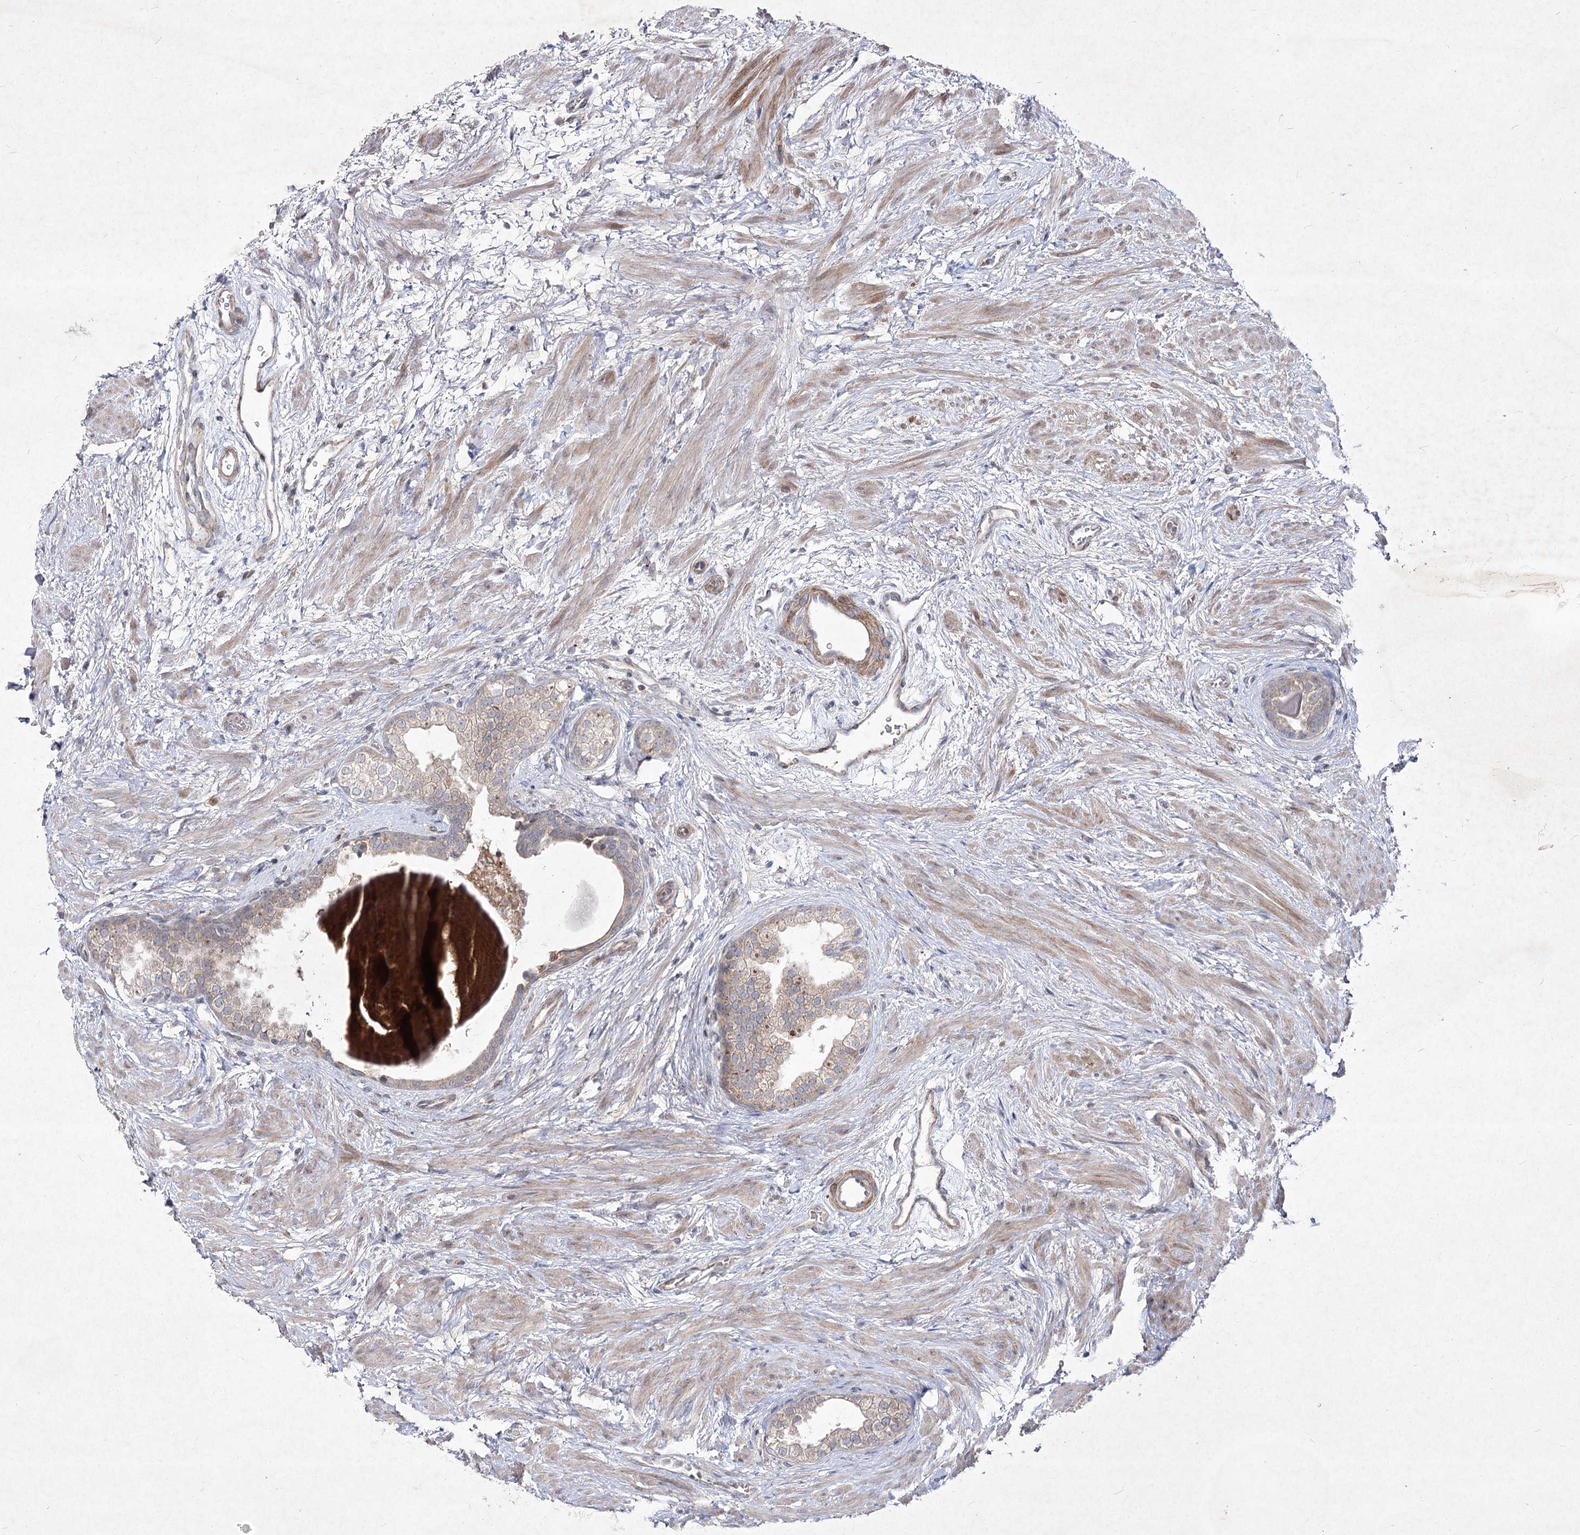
{"staining": {"intensity": "weak", "quantity": "25%-75%", "location": "cytoplasmic/membranous"}, "tissue": "prostate", "cell_type": "Glandular cells", "image_type": "normal", "snomed": [{"axis": "morphology", "description": "Normal tissue, NOS"}, {"axis": "topography", "description": "Prostate"}], "caption": "Immunohistochemistry (IHC) image of benign prostate stained for a protein (brown), which displays low levels of weak cytoplasmic/membranous staining in about 25%-75% of glandular cells.", "gene": "CIB2", "patient": {"sex": "male", "age": 48}}